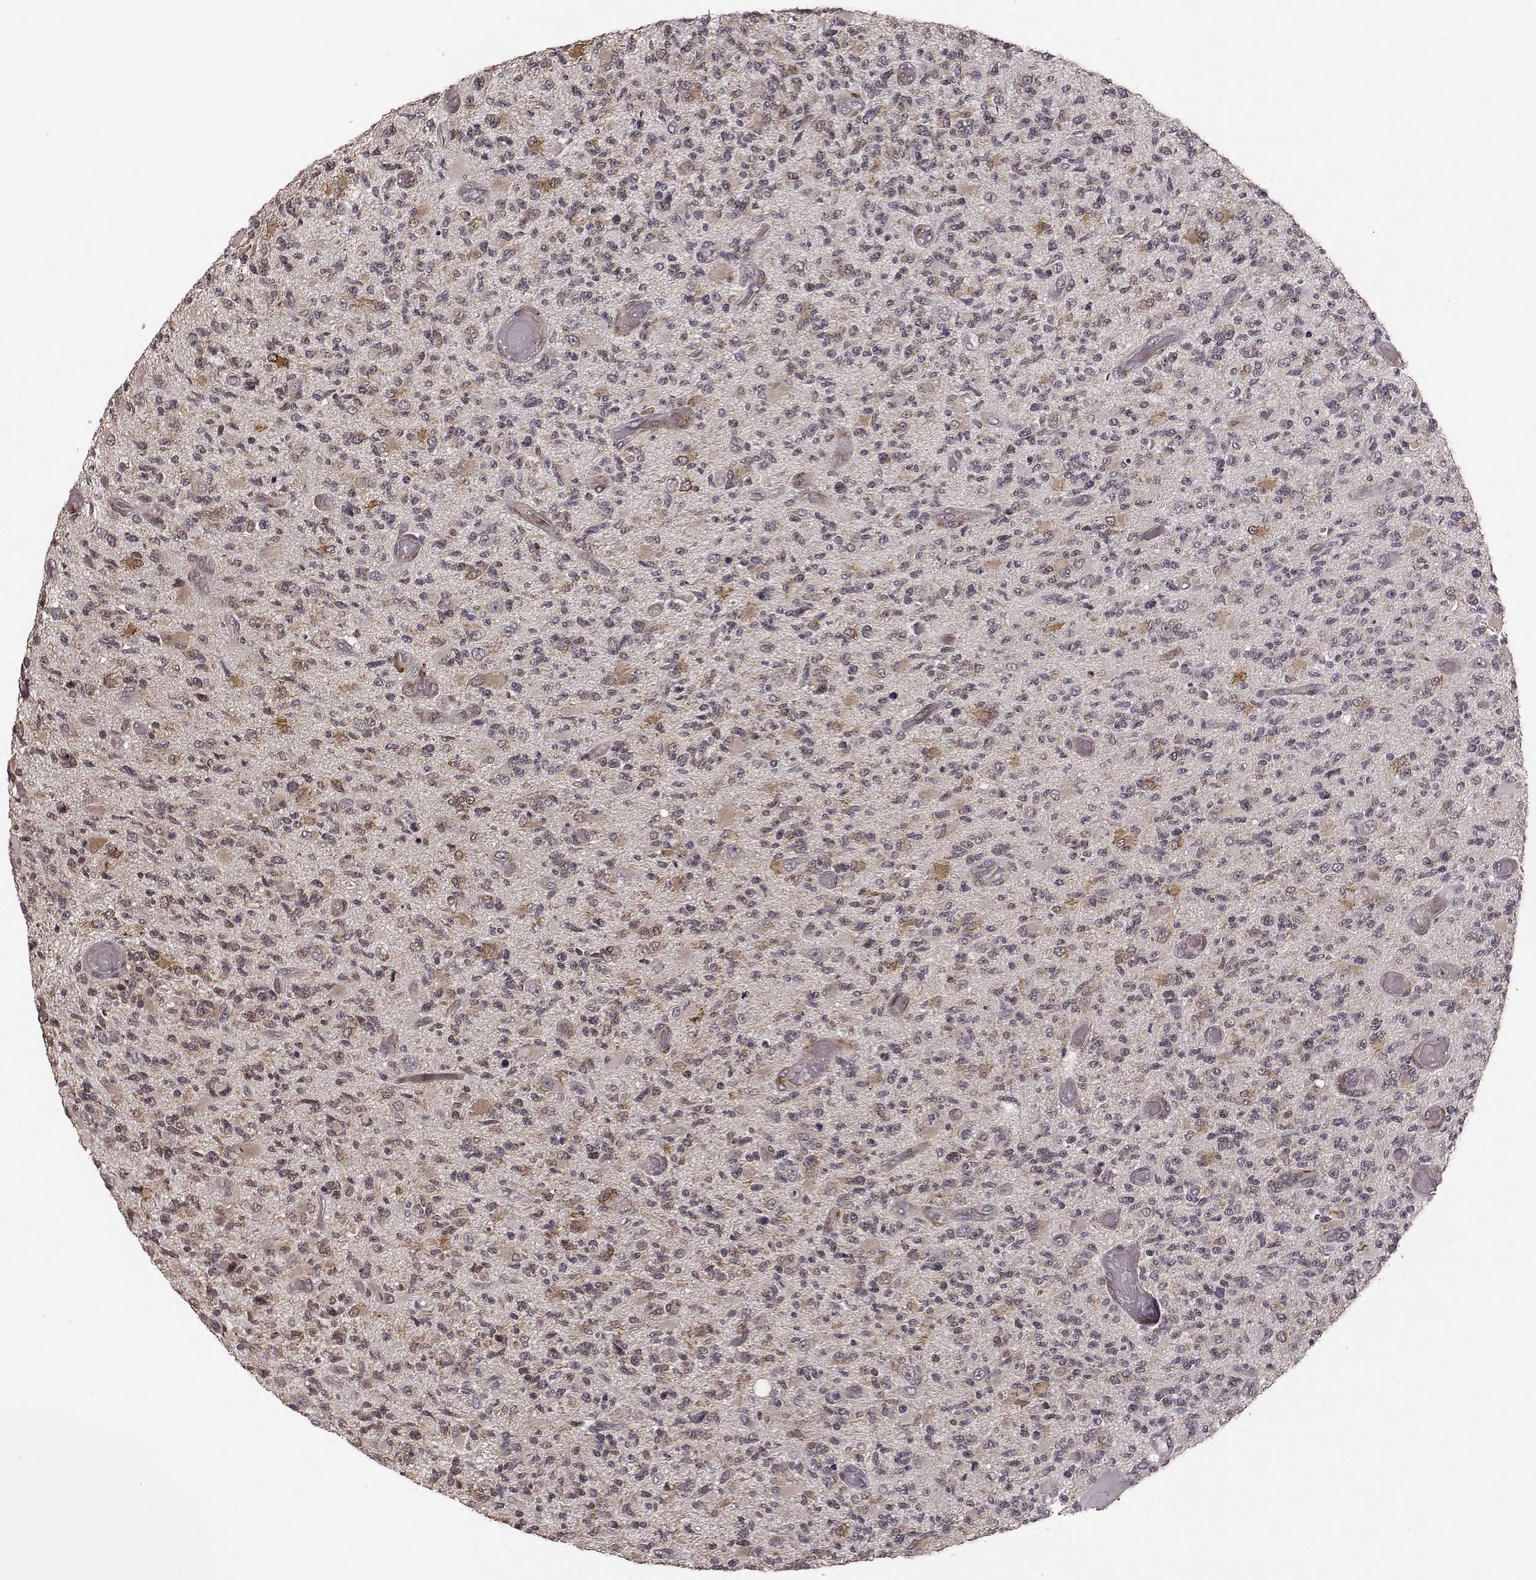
{"staining": {"intensity": "weak", "quantity": "<25%", "location": "cytoplasmic/membranous"}, "tissue": "glioma", "cell_type": "Tumor cells", "image_type": "cancer", "snomed": [{"axis": "morphology", "description": "Glioma, malignant, High grade"}, {"axis": "topography", "description": "Brain"}], "caption": "Glioma was stained to show a protein in brown. There is no significant staining in tumor cells.", "gene": "ELOVL5", "patient": {"sex": "female", "age": 63}}